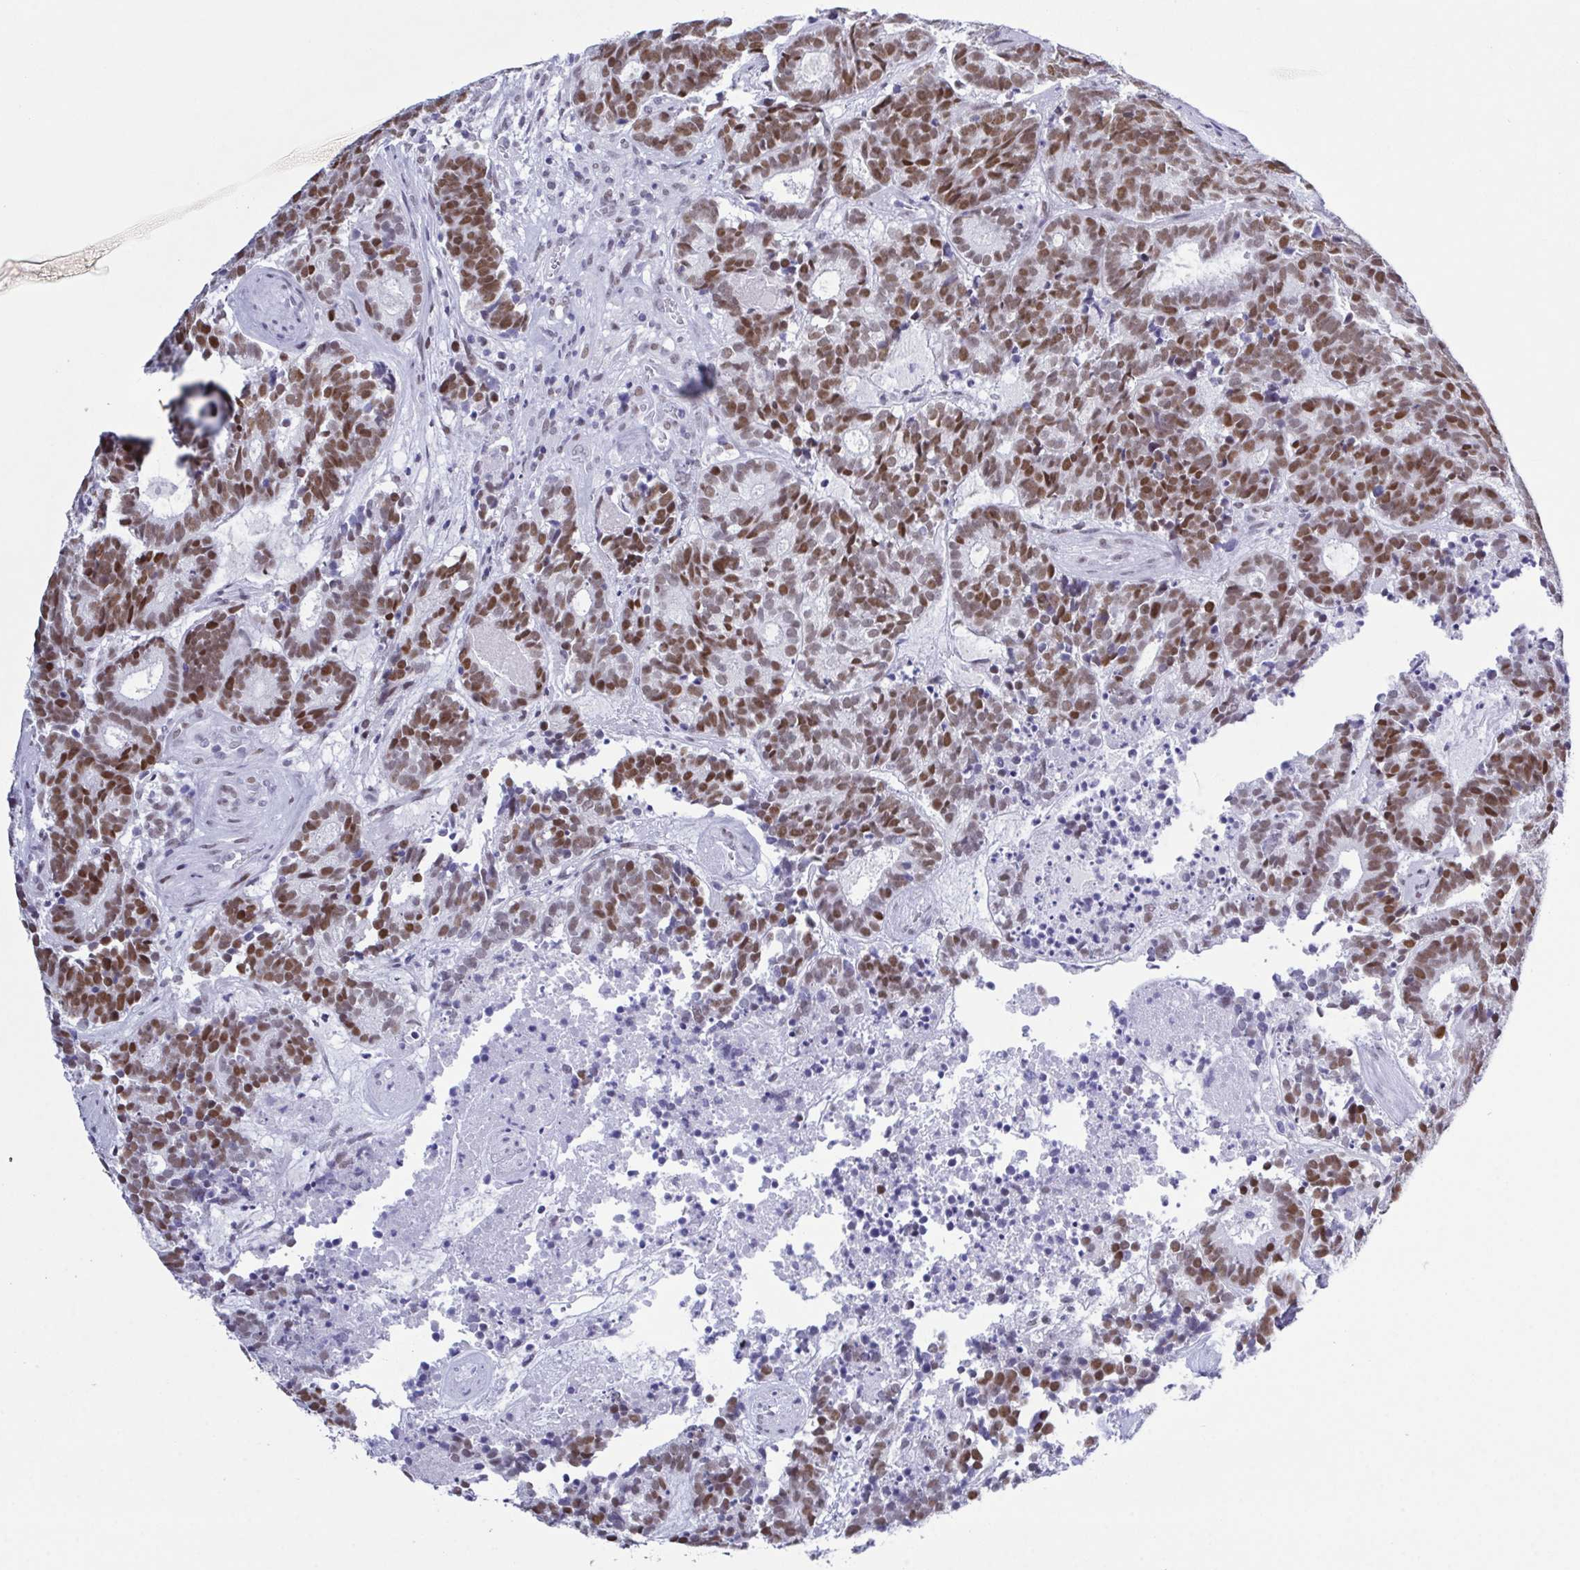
{"staining": {"intensity": "moderate", "quantity": ">75%", "location": "nuclear"}, "tissue": "head and neck cancer", "cell_type": "Tumor cells", "image_type": "cancer", "snomed": [{"axis": "morphology", "description": "Adenocarcinoma, NOS"}, {"axis": "topography", "description": "Head-Neck"}], "caption": "Head and neck cancer was stained to show a protein in brown. There is medium levels of moderate nuclear staining in about >75% of tumor cells.", "gene": "SUGP2", "patient": {"sex": "female", "age": 81}}